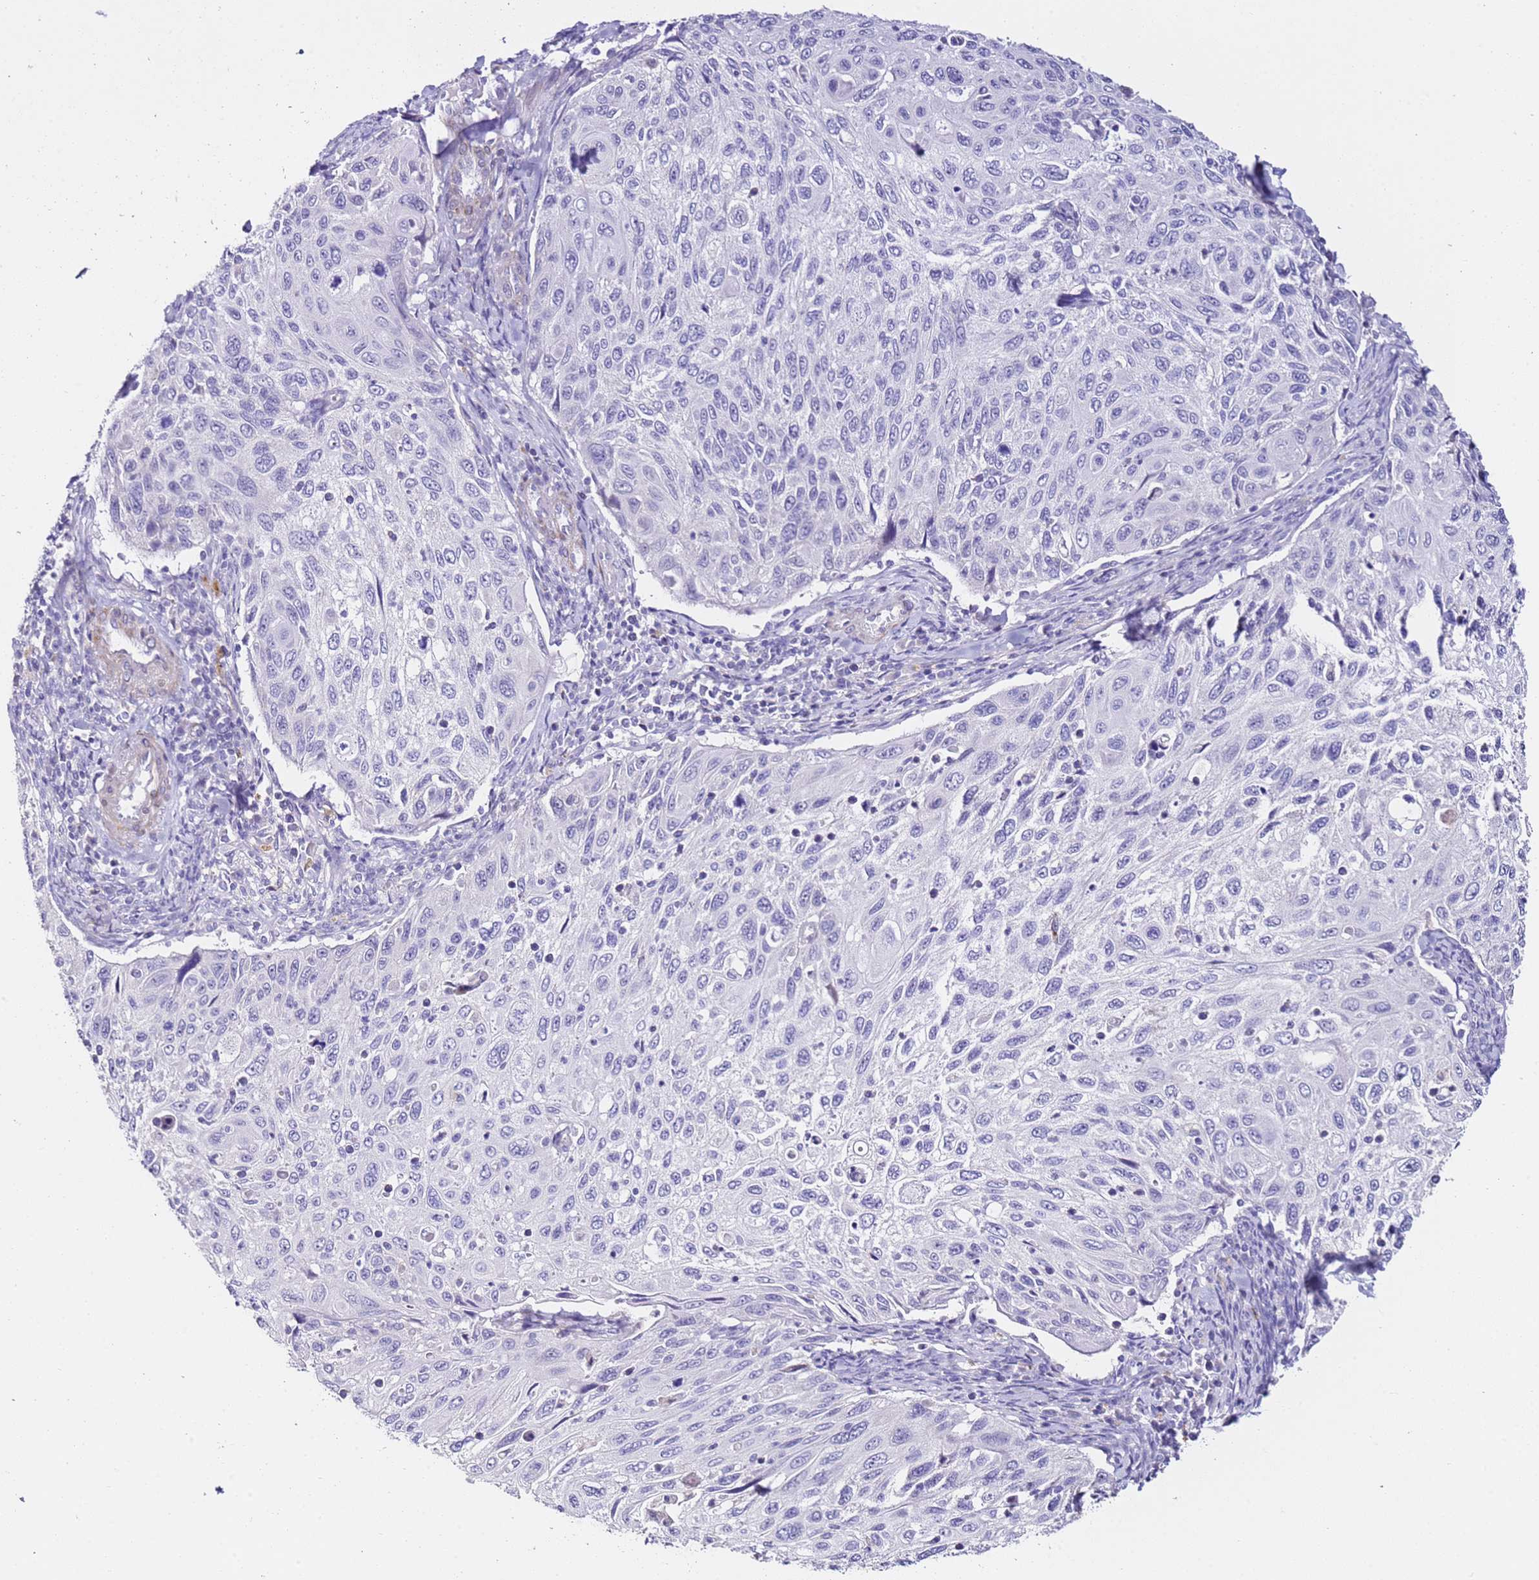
{"staining": {"intensity": "negative", "quantity": "none", "location": "none"}, "tissue": "cervical cancer", "cell_type": "Tumor cells", "image_type": "cancer", "snomed": [{"axis": "morphology", "description": "Squamous cell carcinoma, NOS"}, {"axis": "topography", "description": "Cervix"}], "caption": "A high-resolution micrograph shows IHC staining of squamous cell carcinoma (cervical), which exhibits no significant expression in tumor cells.", "gene": "HGD", "patient": {"sex": "female", "age": 70}}